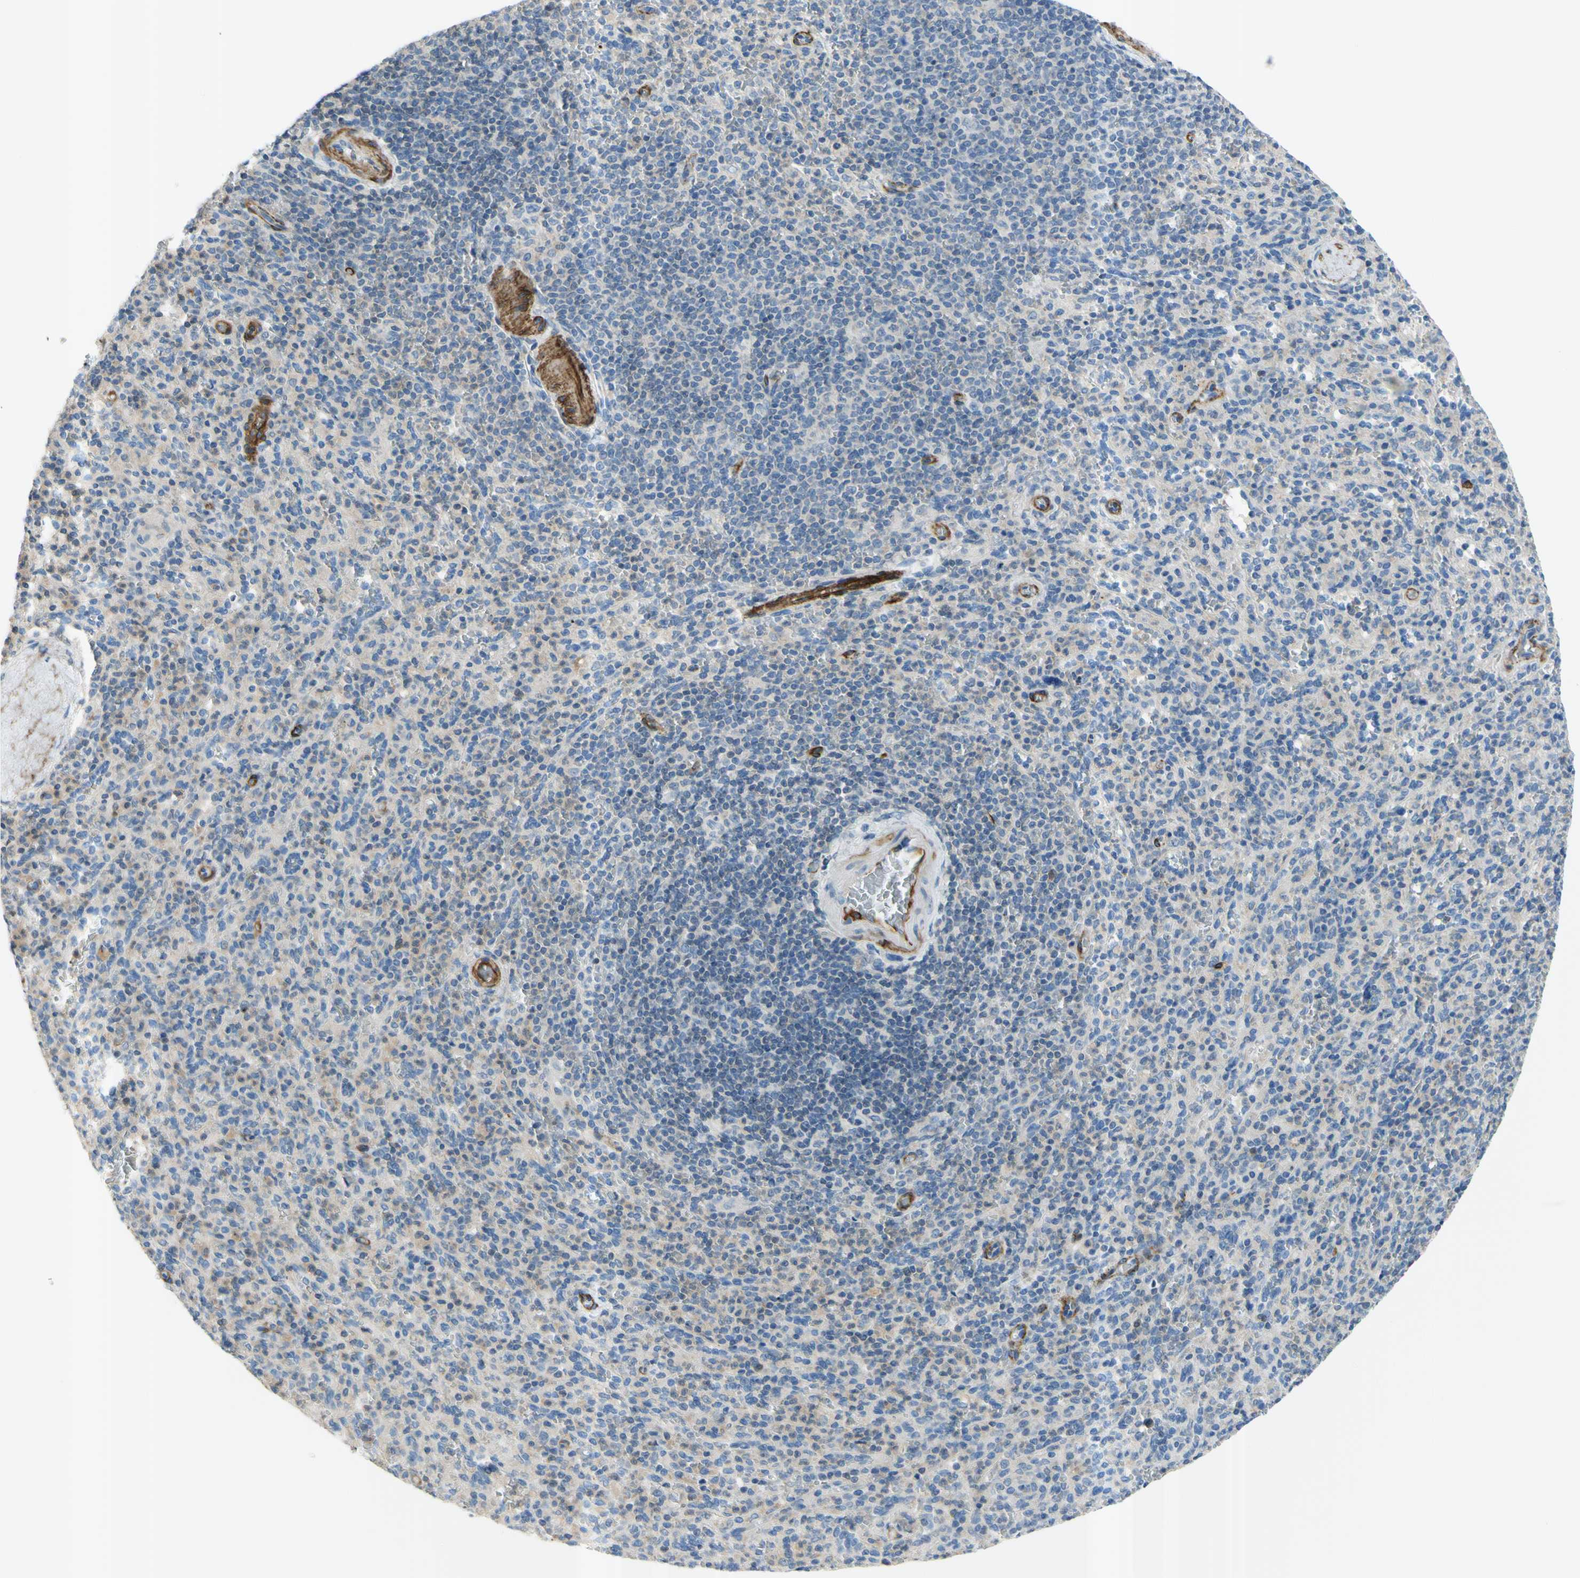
{"staining": {"intensity": "negative", "quantity": "none", "location": "none"}, "tissue": "spleen", "cell_type": "Cells in red pulp", "image_type": "normal", "snomed": [{"axis": "morphology", "description": "Normal tissue, NOS"}, {"axis": "topography", "description": "Spleen"}], "caption": "A photomicrograph of spleen stained for a protein demonstrates no brown staining in cells in red pulp. (IHC, brightfield microscopy, high magnification).", "gene": "PRRG2", "patient": {"sex": "male", "age": 36}}